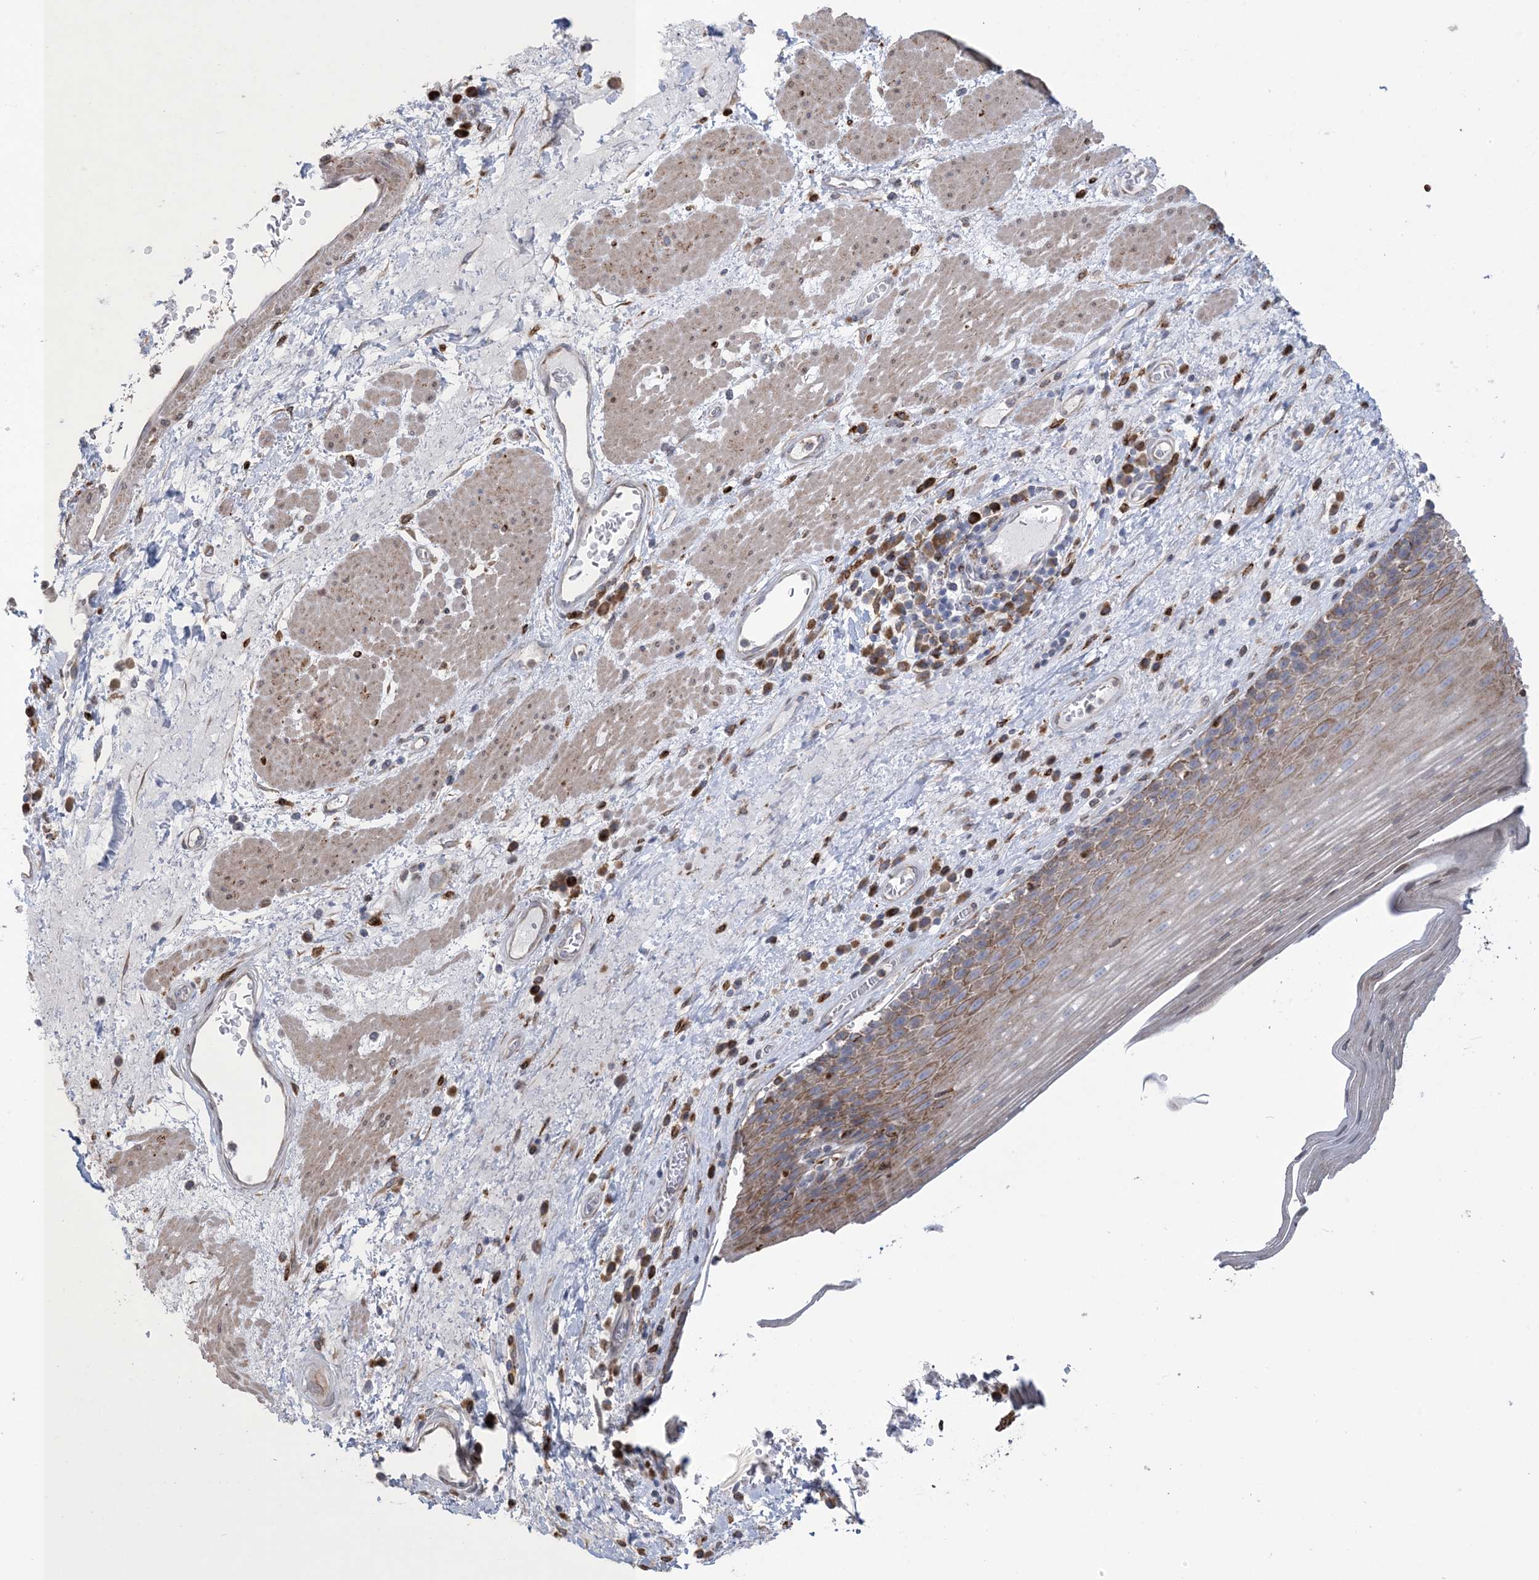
{"staining": {"intensity": "moderate", "quantity": "25%-75%", "location": "cytoplasmic/membranous"}, "tissue": "esophagus", "cell_type": "Squamous epithelial cells", "image_type": "normal", "snomed": [{"axis": "morphology", "description": "Normal tissue, NOS"}, {"axis": "topography", "description": "Esophagus"}], "caption": "A high-resolution micrograph shows IHC staining of normal esophagus, which exhibits moderate cytoplasmic/membranous staining in approximately 25%-75% of squamous epithelial cells. The staining was performed using DAB, with brown indicating positive protein expression. Nuclei are stained blue with hematoxylin.", "gene": "SHANK1", "patient": {"sex": "male", "age": 62}}